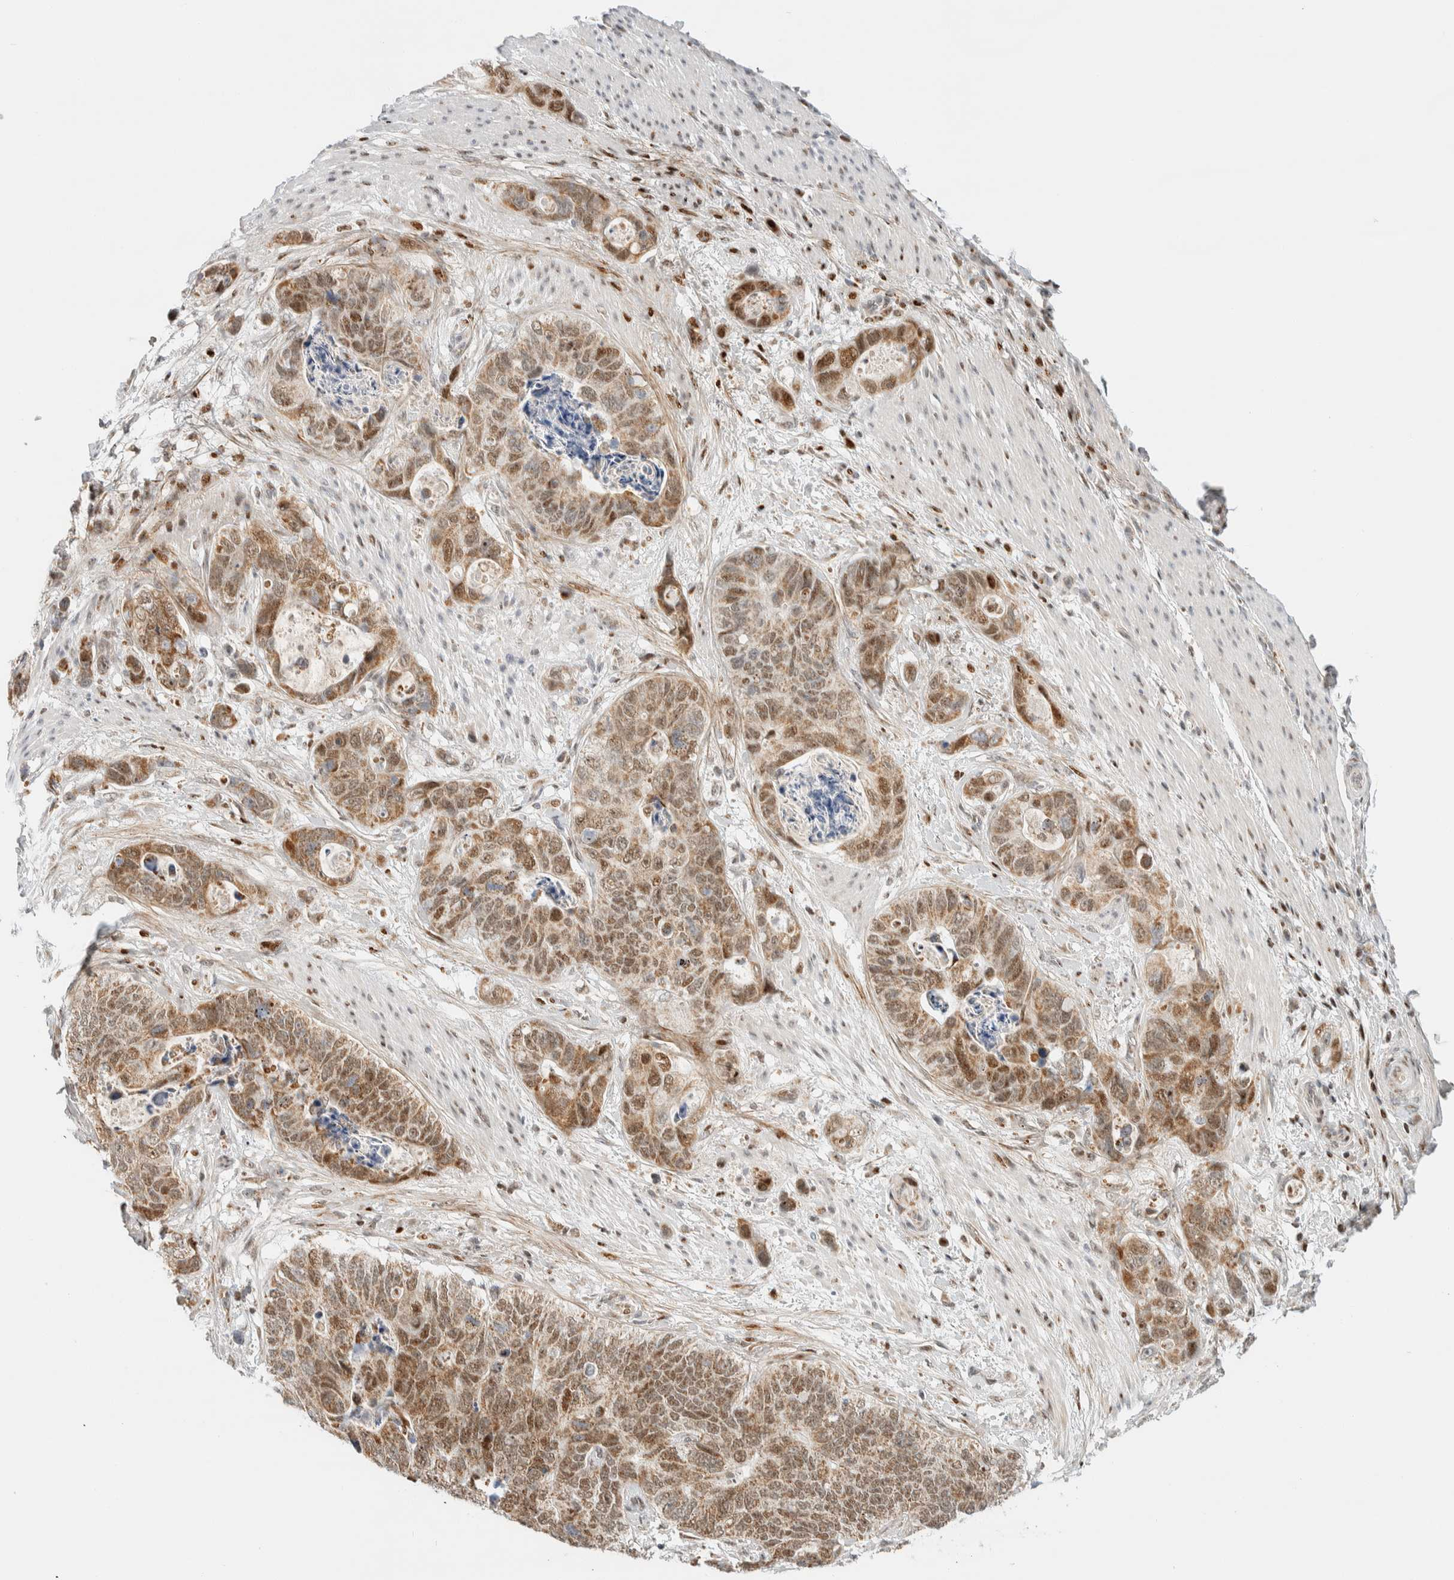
{"staining": {"intensity": "strong", "quantity": "25%-75%", "location": "cytoplasmic/membranous,nuclear"}, "tissue": "stomach cancer", "cell_type": "Tumor cells", "image_type": "cancer", "snomed": [{"axis": "morphology", "description": "Normal tissue, NOS"}, {"axis": "morphology", "description": "Adenocarcinoma, NOS"}, {"axis": "topography", "description": "Stomach"}], "caption": "Immunohistochemical staining of human adenocarcinoma (stomach) displays strong cytoplasmic/membranous and nuclear protein staining in approximately 25%-75% of tumor cells.", "gene": "TSPAN32", "patient": {"sex": "female", "age": 89}}